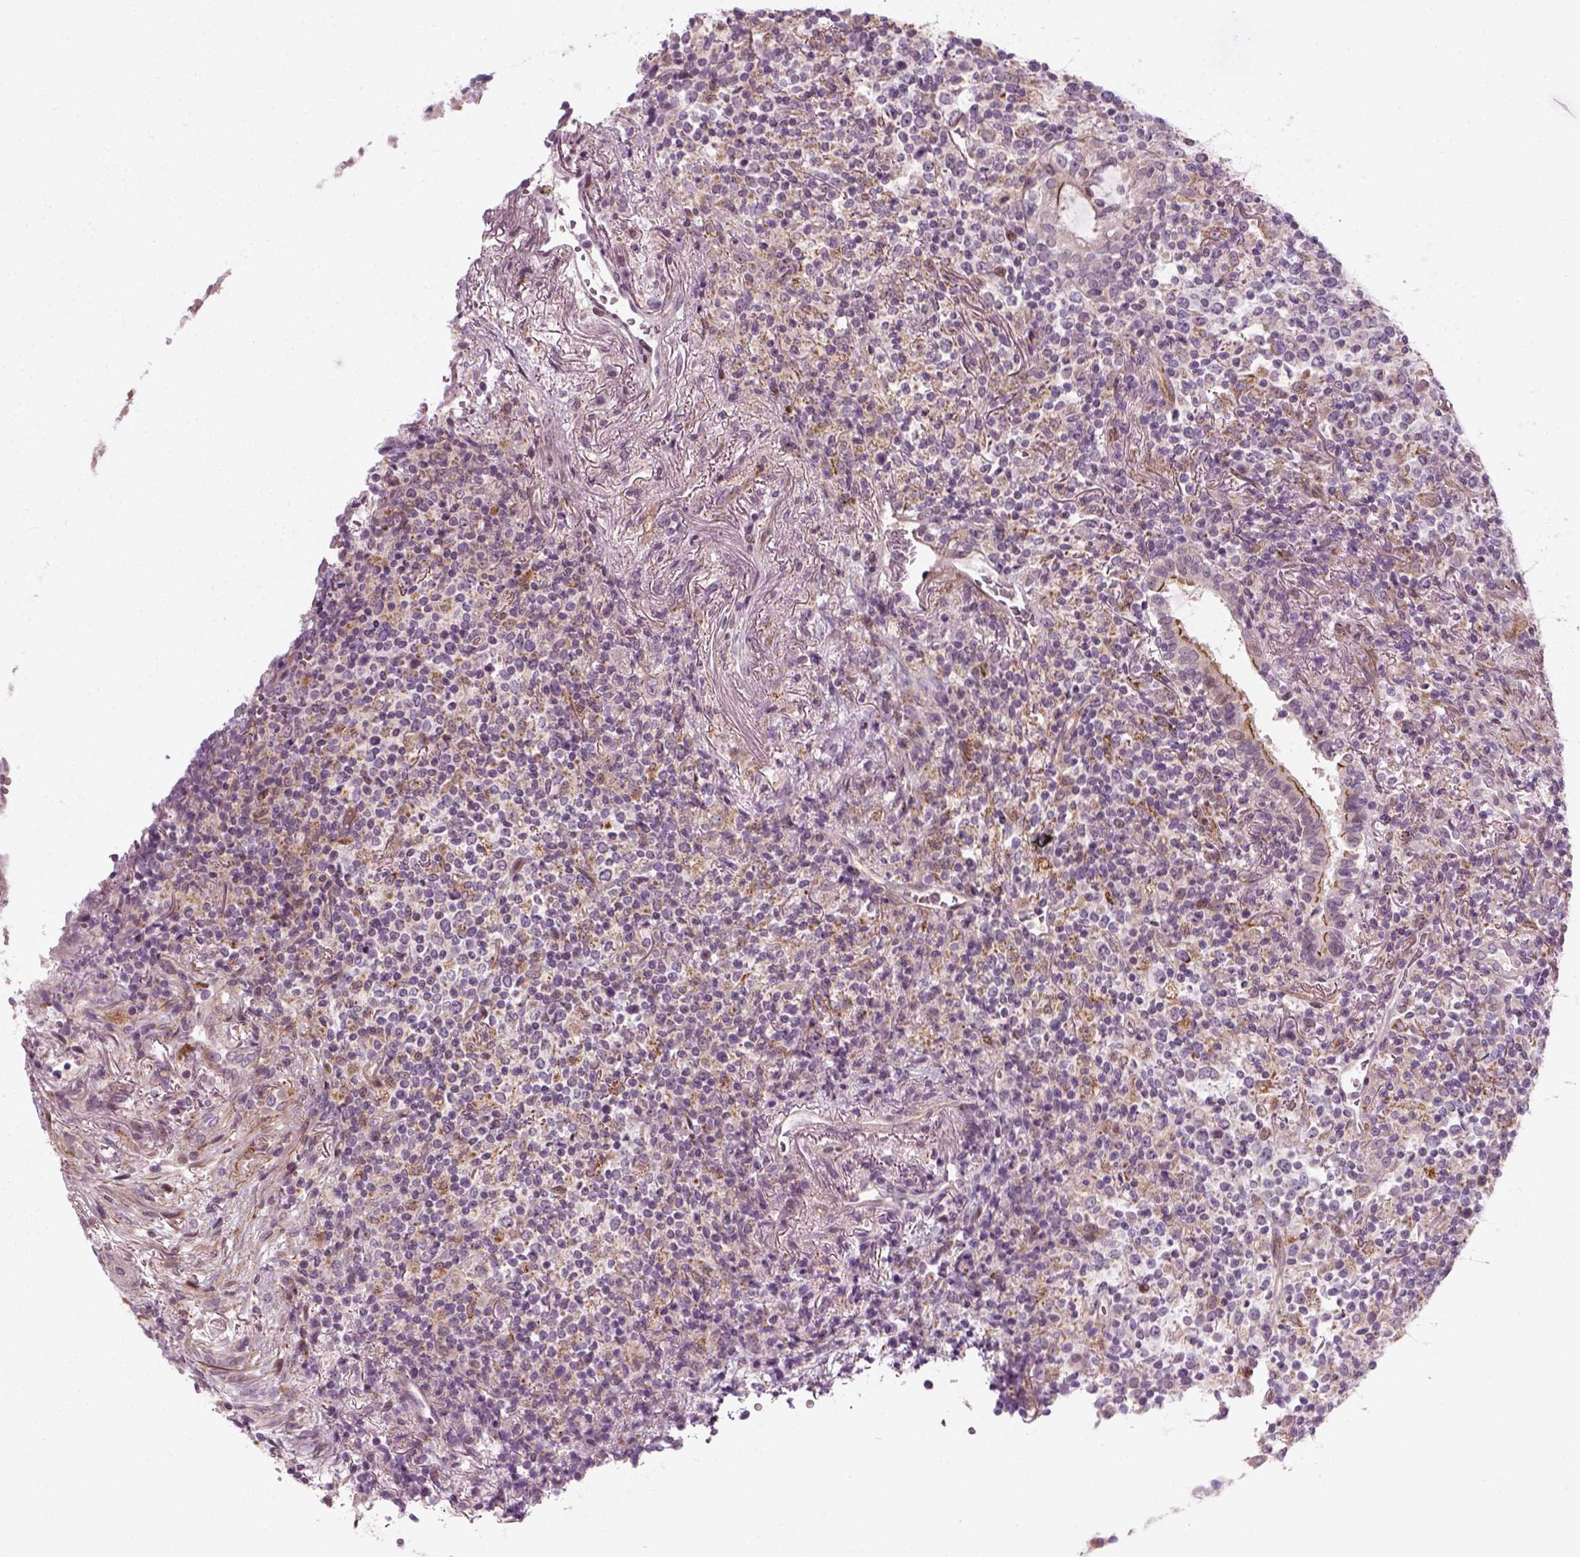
{"staining": {"intensity": "negative", "quantity": "none", "location": "none"}, "tissue": "lymphoma", "cell_type": "Tumor cells", "image_type": "cancer", "snomed": [{"axis": "morphology", "description": "Malignant lymphoma, non-Hodgkin's type, High grade"}, {"axis": "topography", "description": "Lung"}], "caption": "High magnification brightfield microscopy of lymphoma stained with DAB (brown) and counterstained with hematoxylin (blue): tumor cells show no significant positivity. Brightfield microscopy of IHC stained with DAB (3,3'-diaminobenzidine) (brown) and hematoxylin (blue), captured at high magnification.", "gene": "DNASE1L1", "patient": {"sex": "male", "age": 79}}